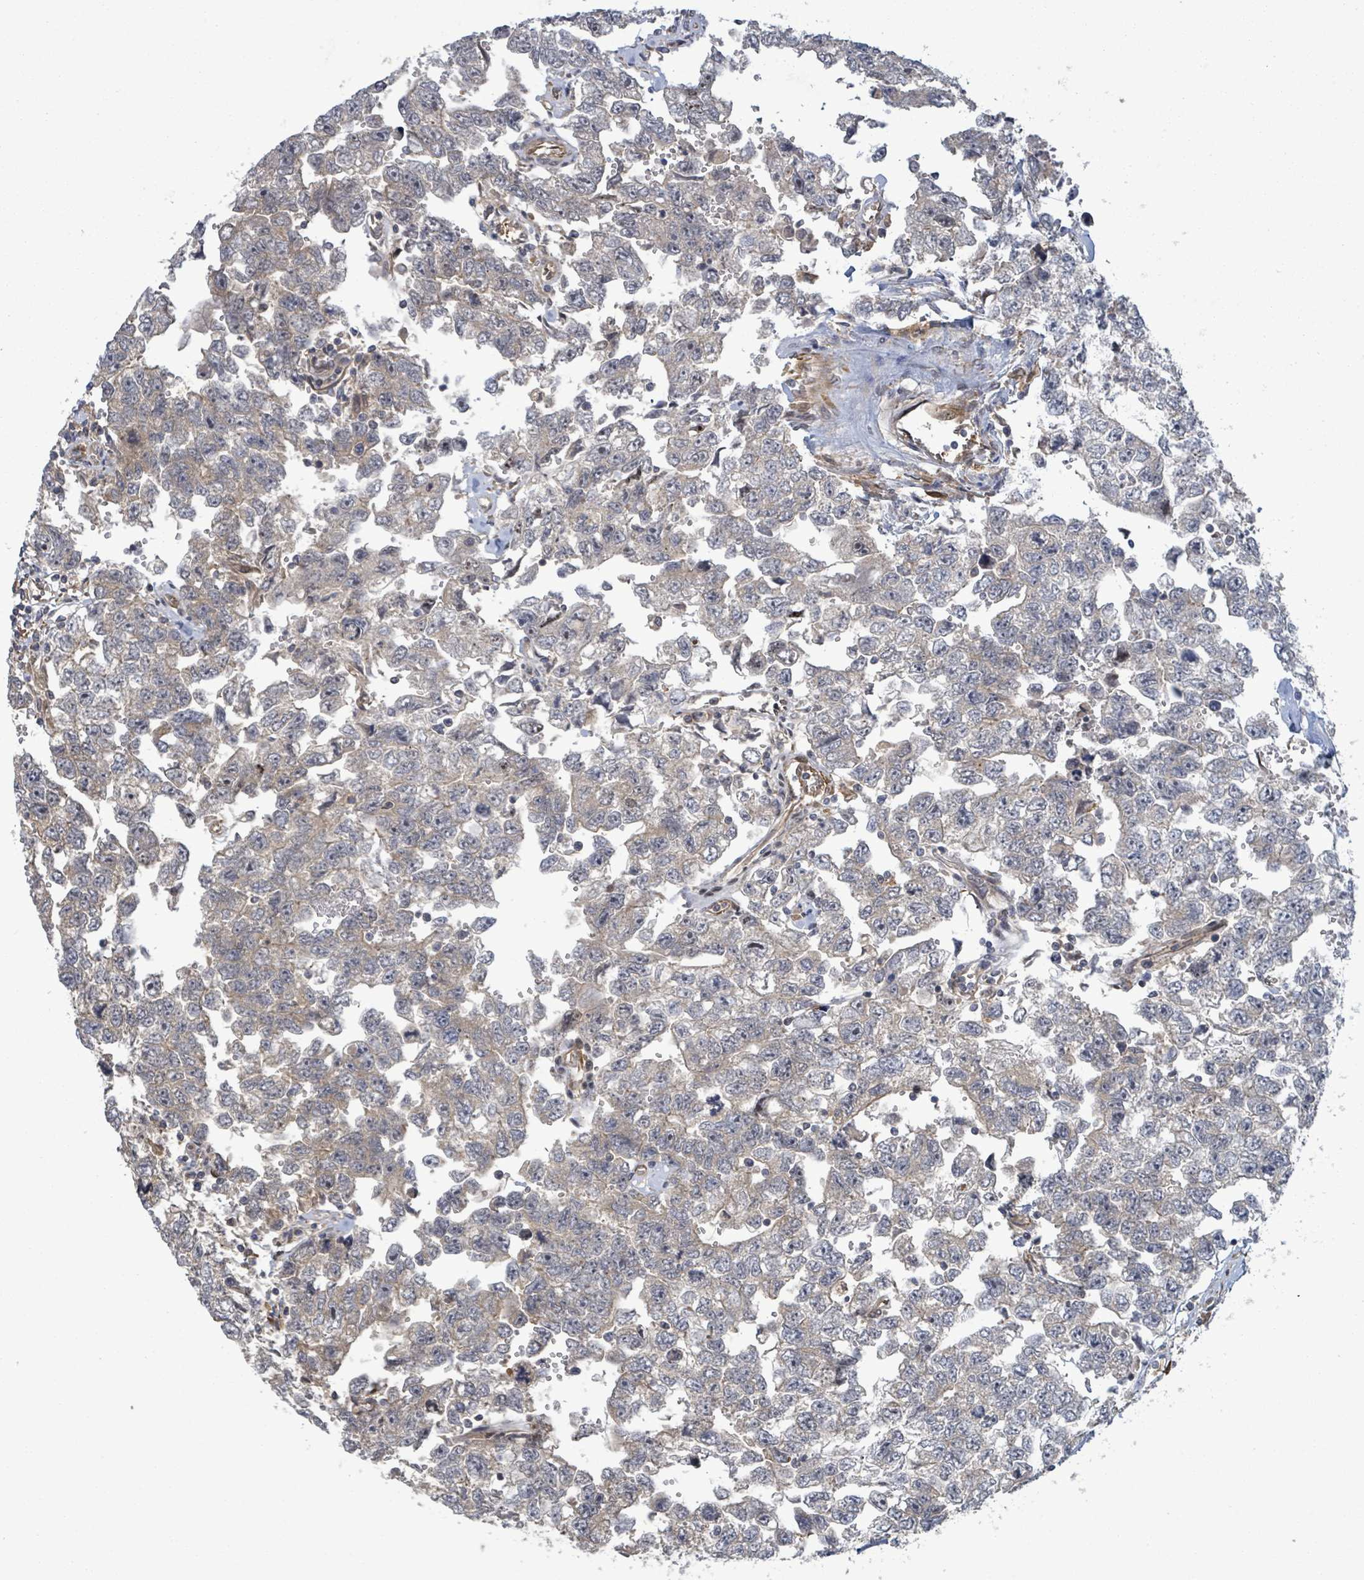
{"staining": {"intensity": "negative", "quantity": "none", "location": "none"}, "tissue": "testis cancer", "cell_type": "Tumor cells", "image_type": "cancer", "snomed": [{"axis": "morphology", "description": "Carcinoma, Embryonal, NOS"}, {"axis": "topography", "description": "Testis"}], "caption": "Immunohistochemistry (IHC) of testis cancer shows no staining in tumor cells.", "gene": "MAP3K6", "patient": {"sex": "male", "age": 22}}